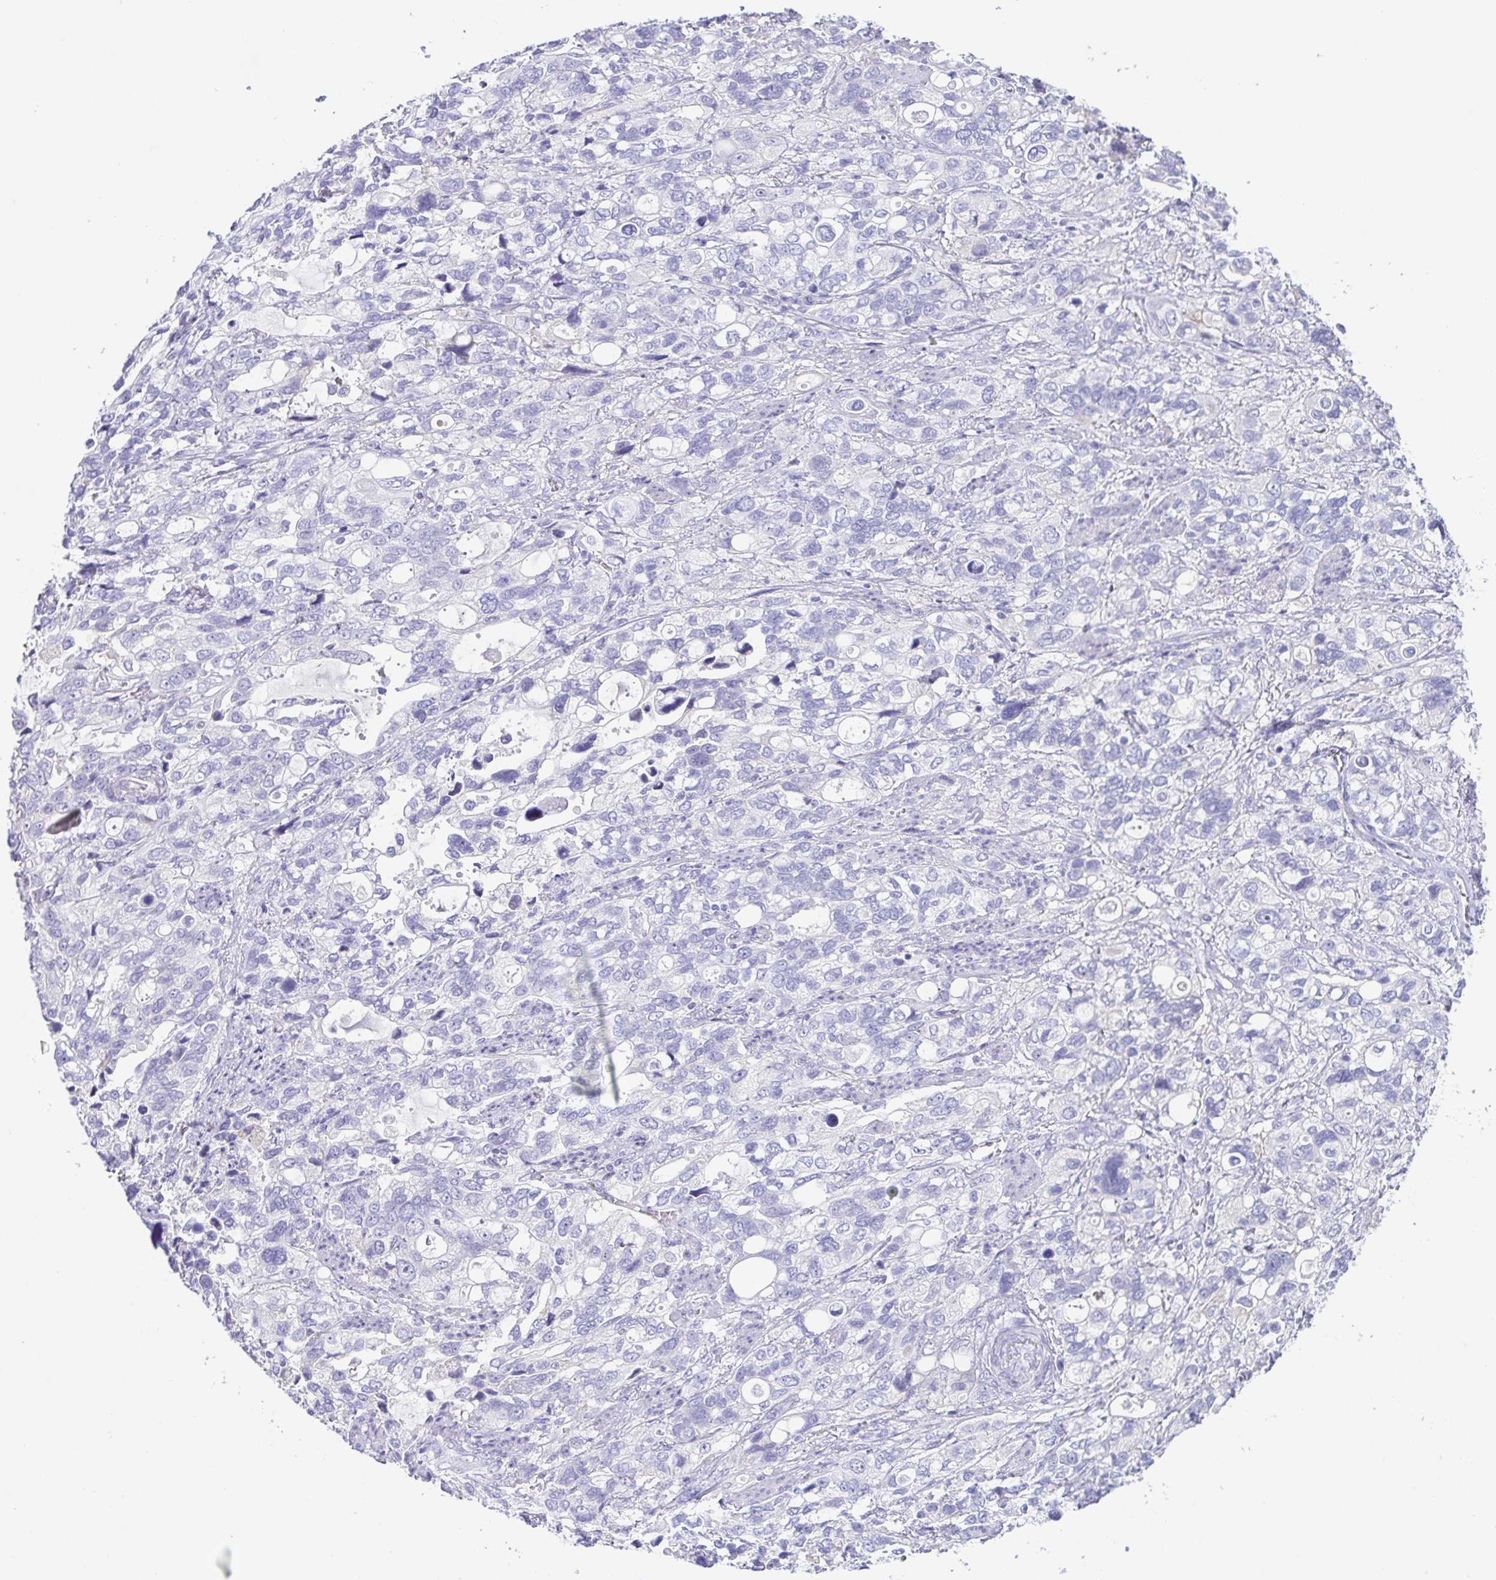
{"staining": {"intensity": "negative", "quantity": "none", "location": "none"}, "tissue": "stomach cancer", "cell_type": "Tumor cells", "image_type": "cancer", "snomed": [{"axis": "morphology", "description": "Adenocarcinoma, NOS"}, {"axis": "topography", "description": "Stomach, upper"}], "caption": "Immunohistochemistry of human stomach cancer reveals no staining in tumor cells.", "gene": "A1BG", "patient": {"sex": "female", "age": 81}}